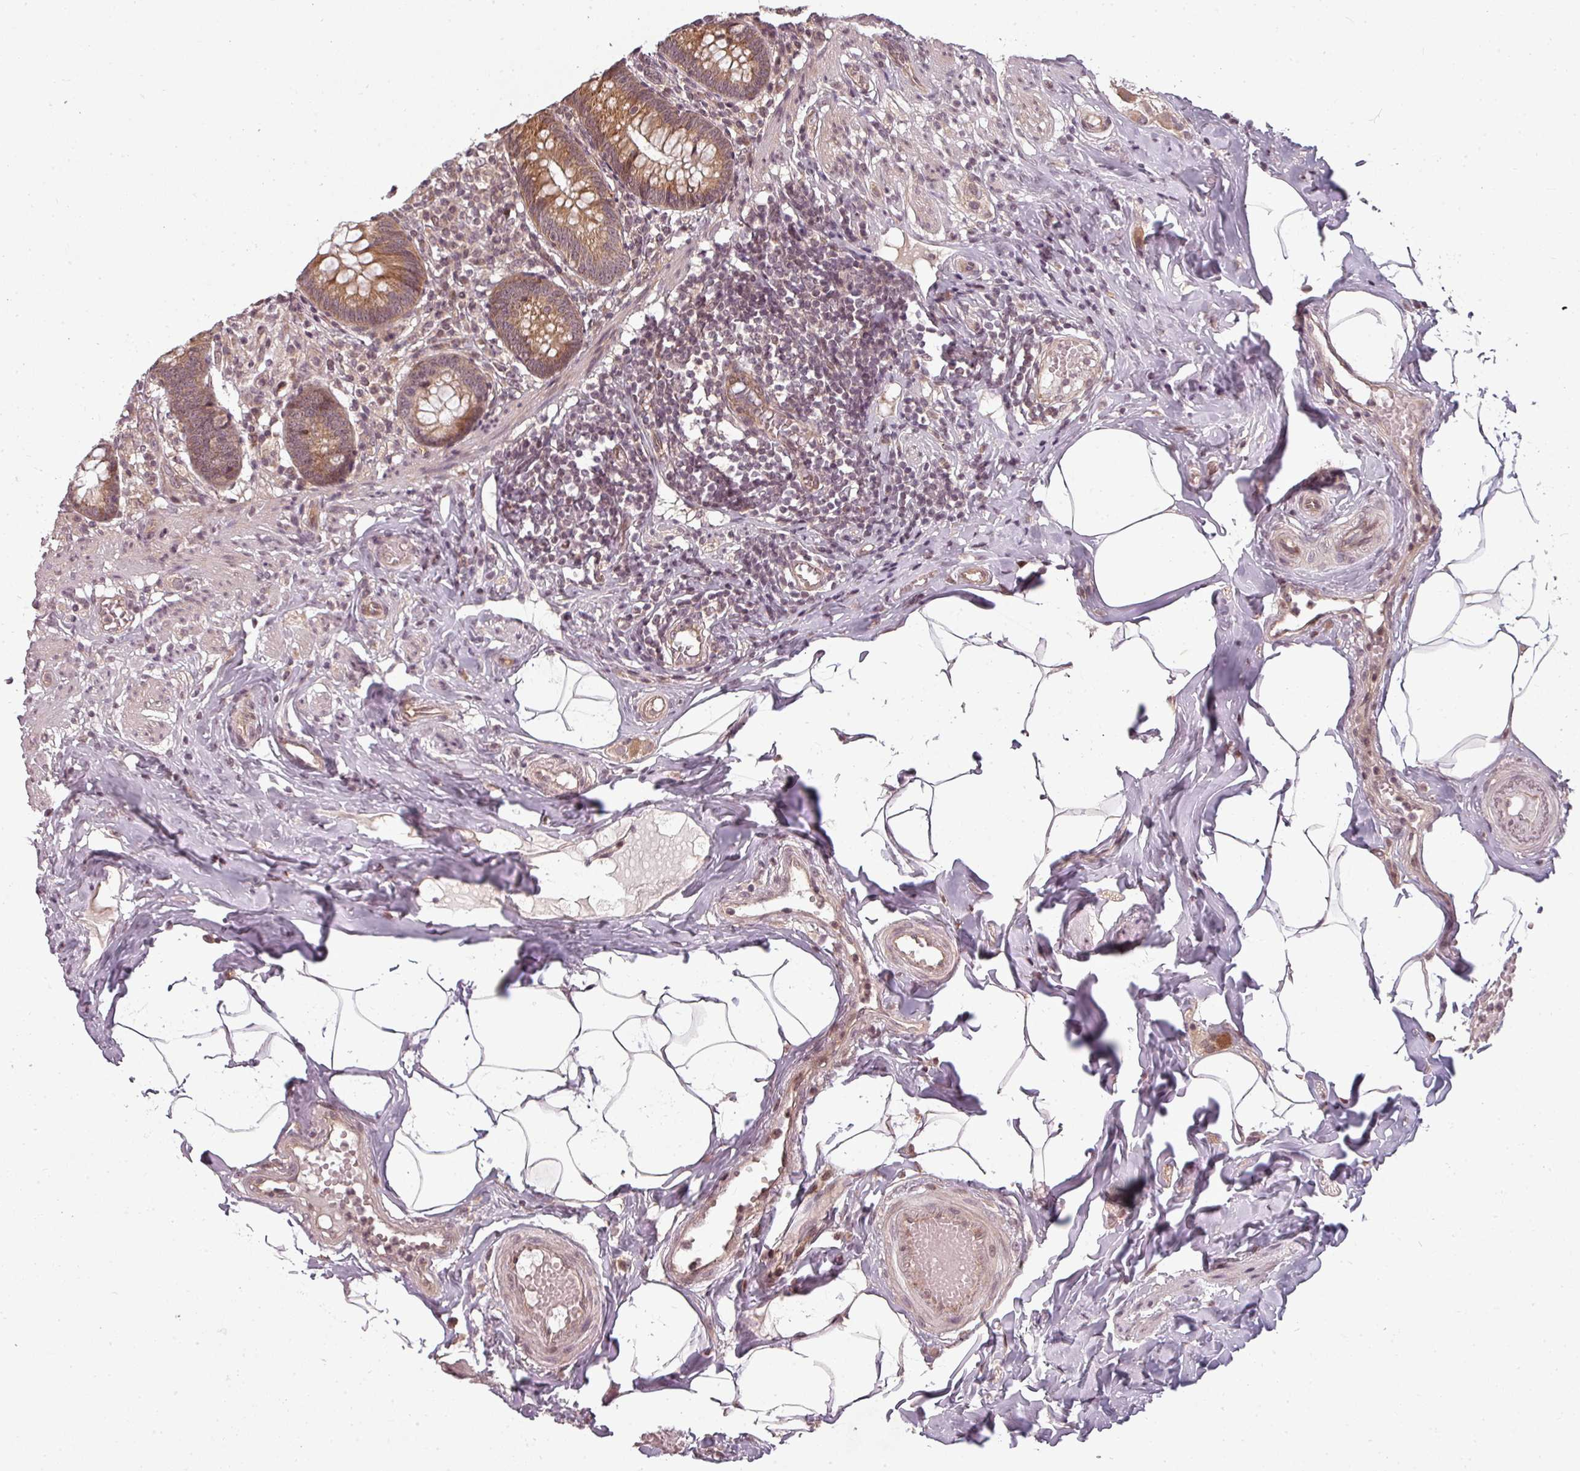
{"staining": {"intensity": "moderate", "quantity": ">75%", "location": "cytoplasmic/membranous,nuclear"}, "tissue": "appendix", "cell_type": "Glandular cells", "image_type": "normal", "snomed": [{"axis": "morphology", "description": "Normal tissue, NOS"}, {"axis": "topography", "description": "Appendix"}], "caption": "Brown immunohistochemical staining in benign human appendix displays moderate cytoplasmic/membranous,nuclear staining in about >75% of glandular cells. (DAB IHC with brightfield microscopy, high magnification).", "gene": "CLIC1", "patient": {"sex": "male", "age": 55}}